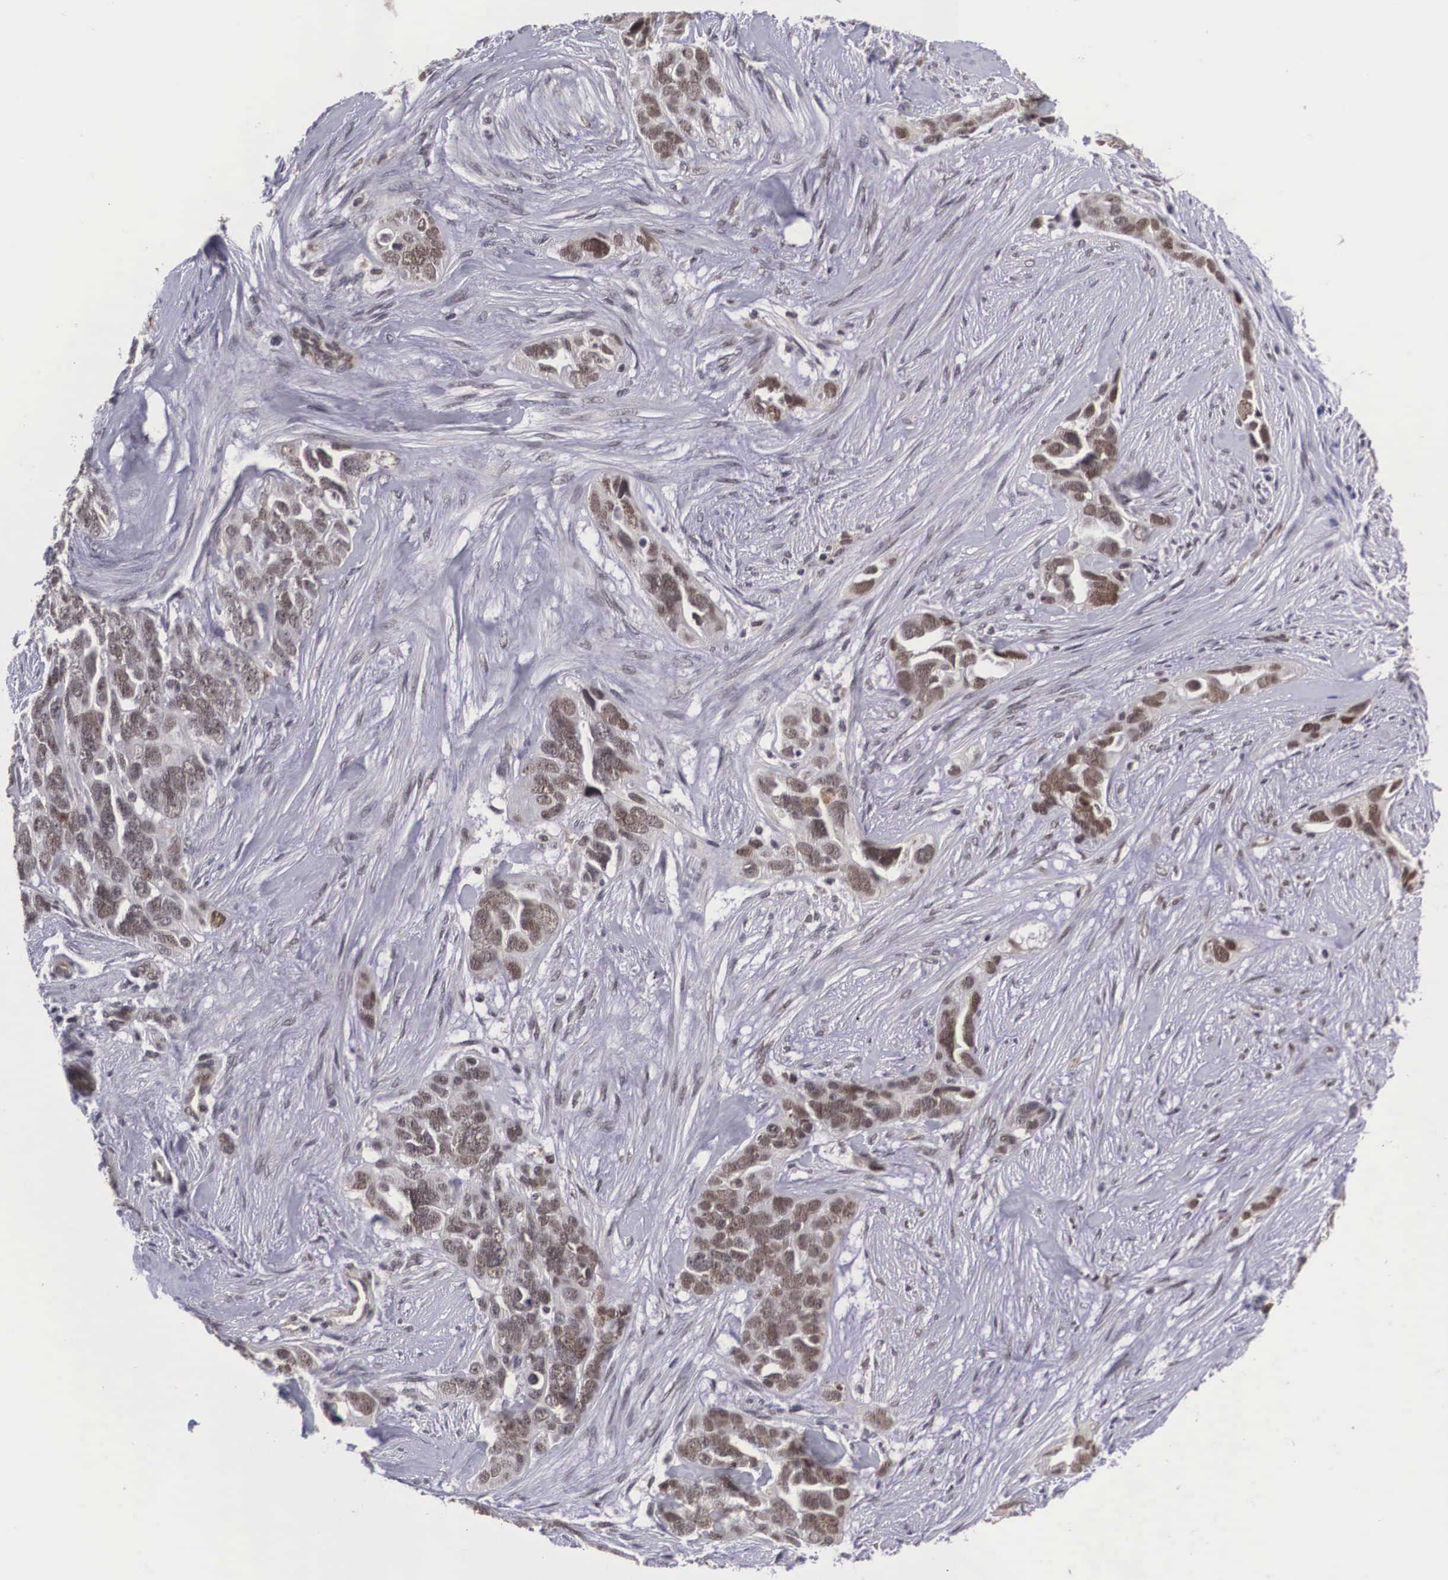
{"staining": {"intensity": "moderate", "quantity": ">75%", "location": "nuclear"}, "tissue": "ovarian cancer", "cell_type": "Tumor cells", "image_type": "cancer", "snomed": [{"axis": "morphology", "description": "Cystadenocarcinoma, serous, NOS"}, {"axis": "topography", "description": "Ovary"}], "caption": "Protein positivity by IHC reveals moderate nuclear expression in about >75% of tumor cells in ovarian serous cystadenocarcinoma.", "gene": "MORC2", "patient": {"sex": "female", "age": 63}}